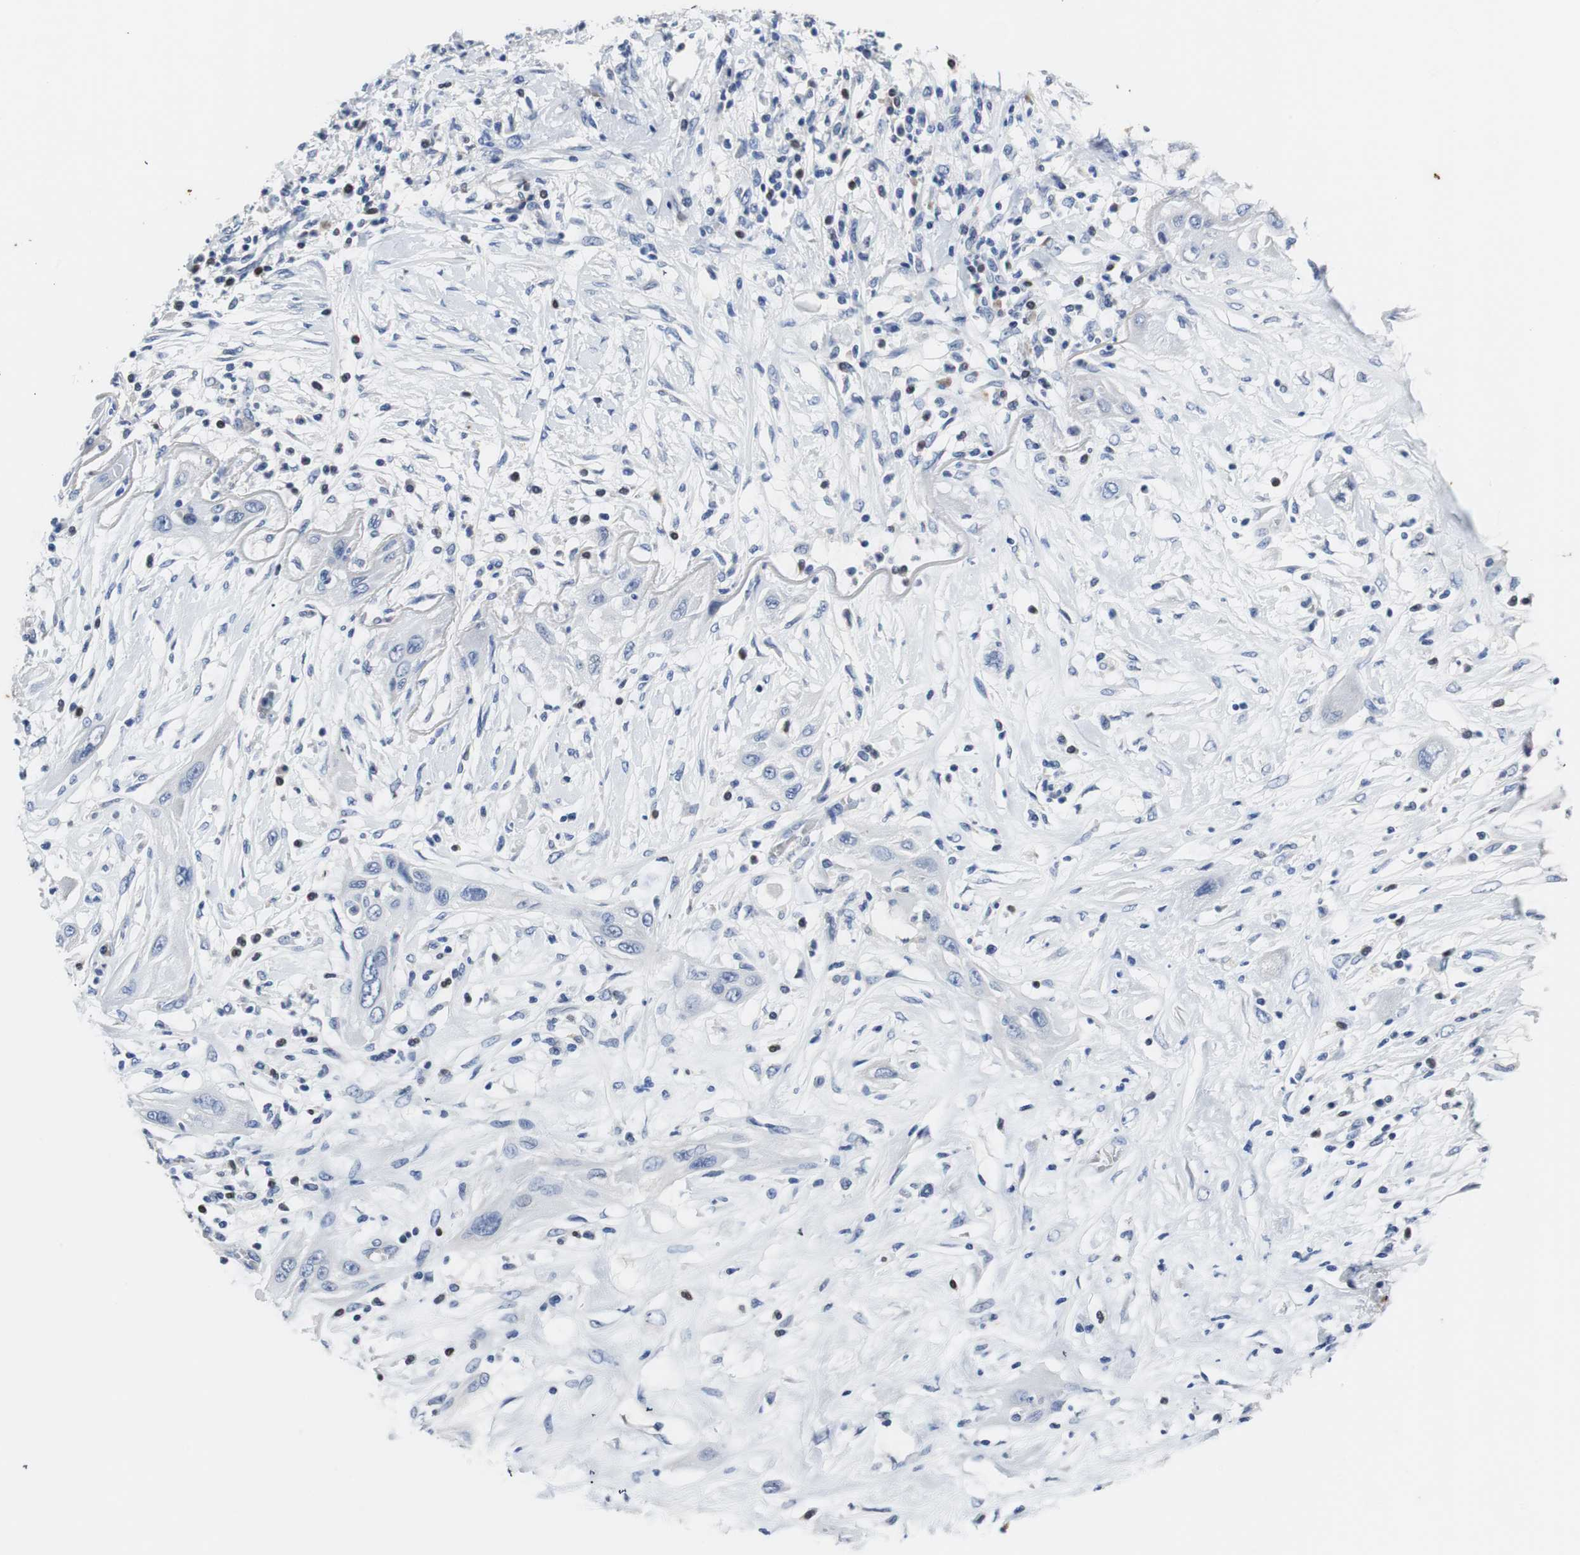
{"staining": {"intensity": "negative", "quantity": "none", "location": "none"}, "tissue": "lung cancer", "cell_type": "Tumor cells", "image_type": "cancer", "snomed": [{"axis": "morphology", "description": "Squamous cell carcinoma, NOS"}, {"axis": "topography", "description": "Lung"}], "caption": "DAB immunohistochemical staining of human lung cancer (squamous cell carcinoma) shows no significant positivity in tumor cells.", "gene": "PCK1", "patient": {"sex": "female", "age": 47}}